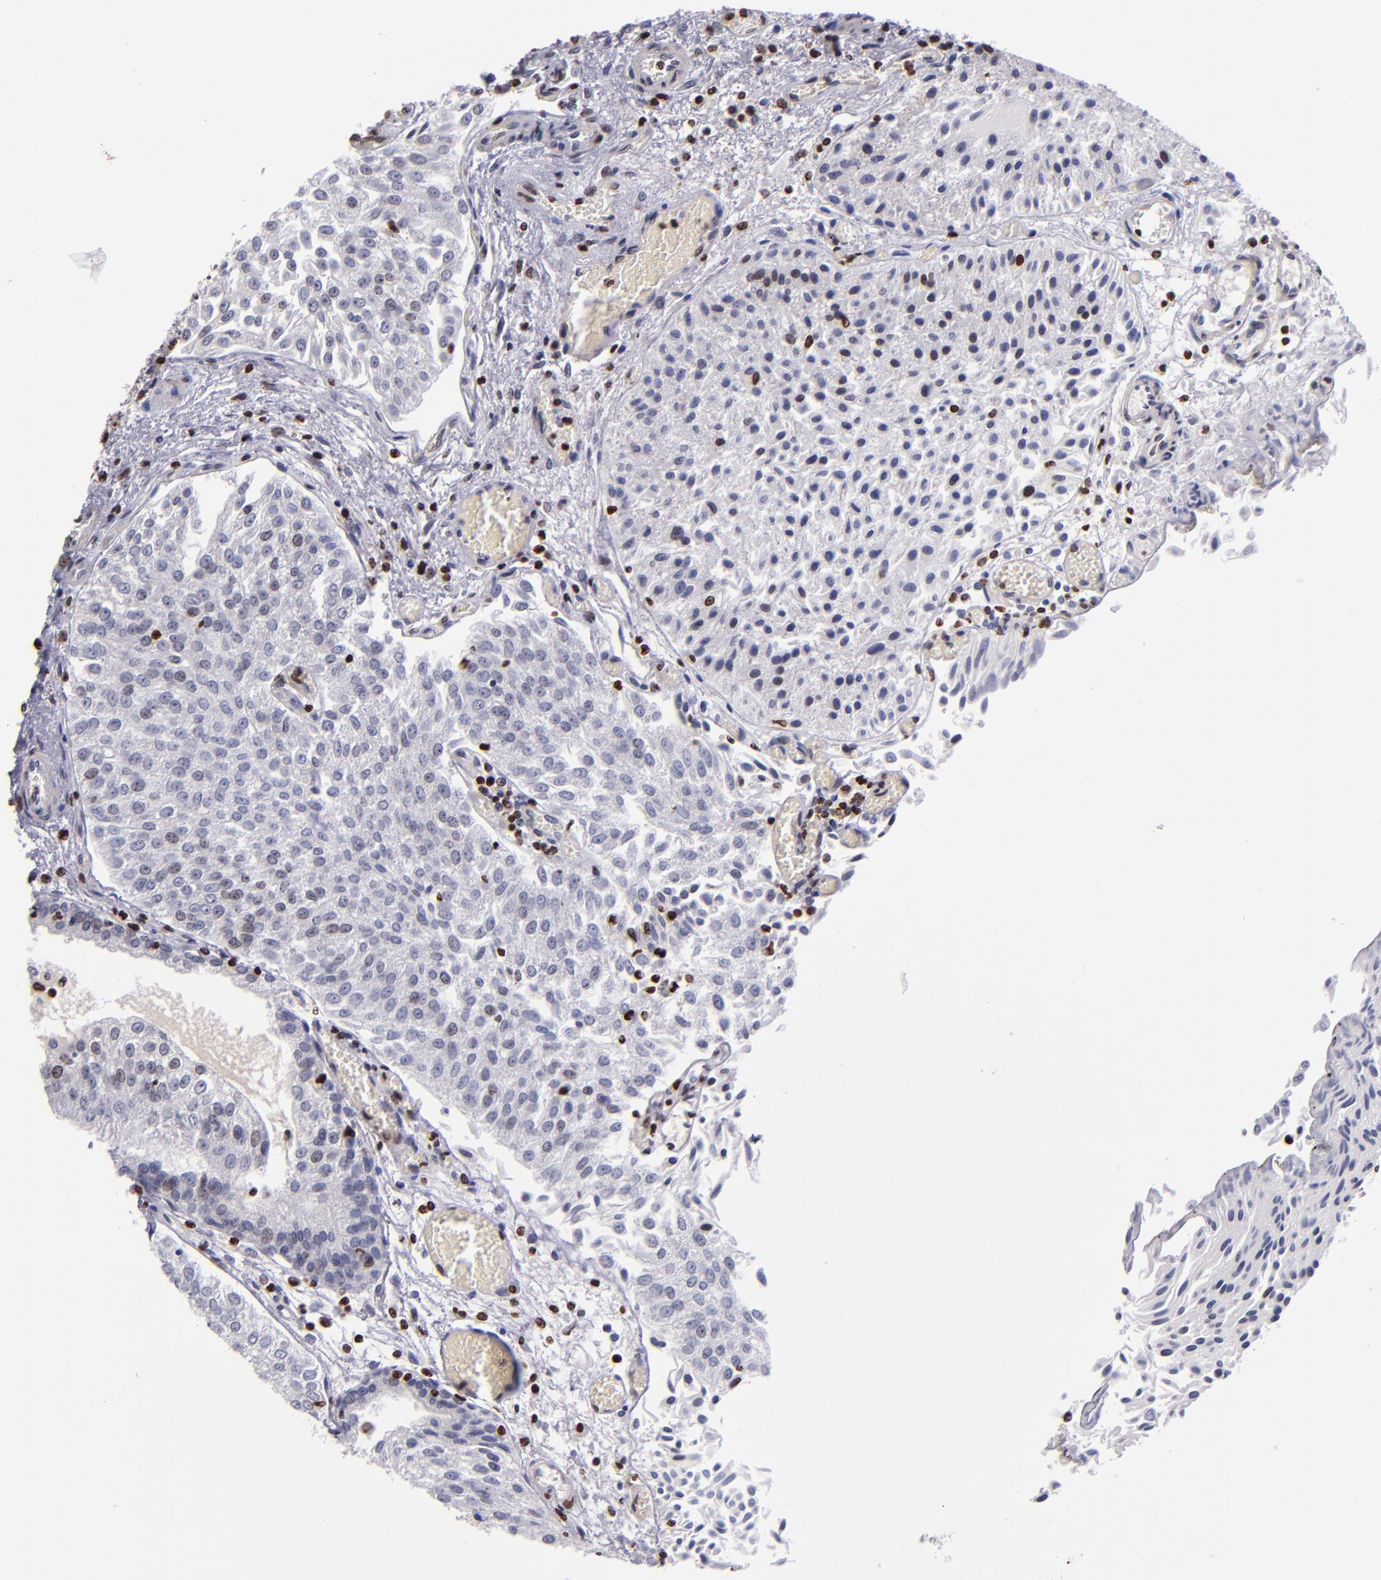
{"staining": {"intensity": "weak", "quantity": "<25%", "location": "nuclear"}, "tissue": "urothelial cancer", "cell_type": "Tumor cells", "image_type": "cancer", "snomed": [{"axis": "morphology", "description": "Urothelial carcinoma, Low grade"}, {"axis": "topography", "description": "Urinary bladder"}], "caption": "An image of urothelial cancer stained for a protein shows no brown staining in tumor cells.", "gene": "CDKL5", "patient": {"sex": "male", "age": 86}}